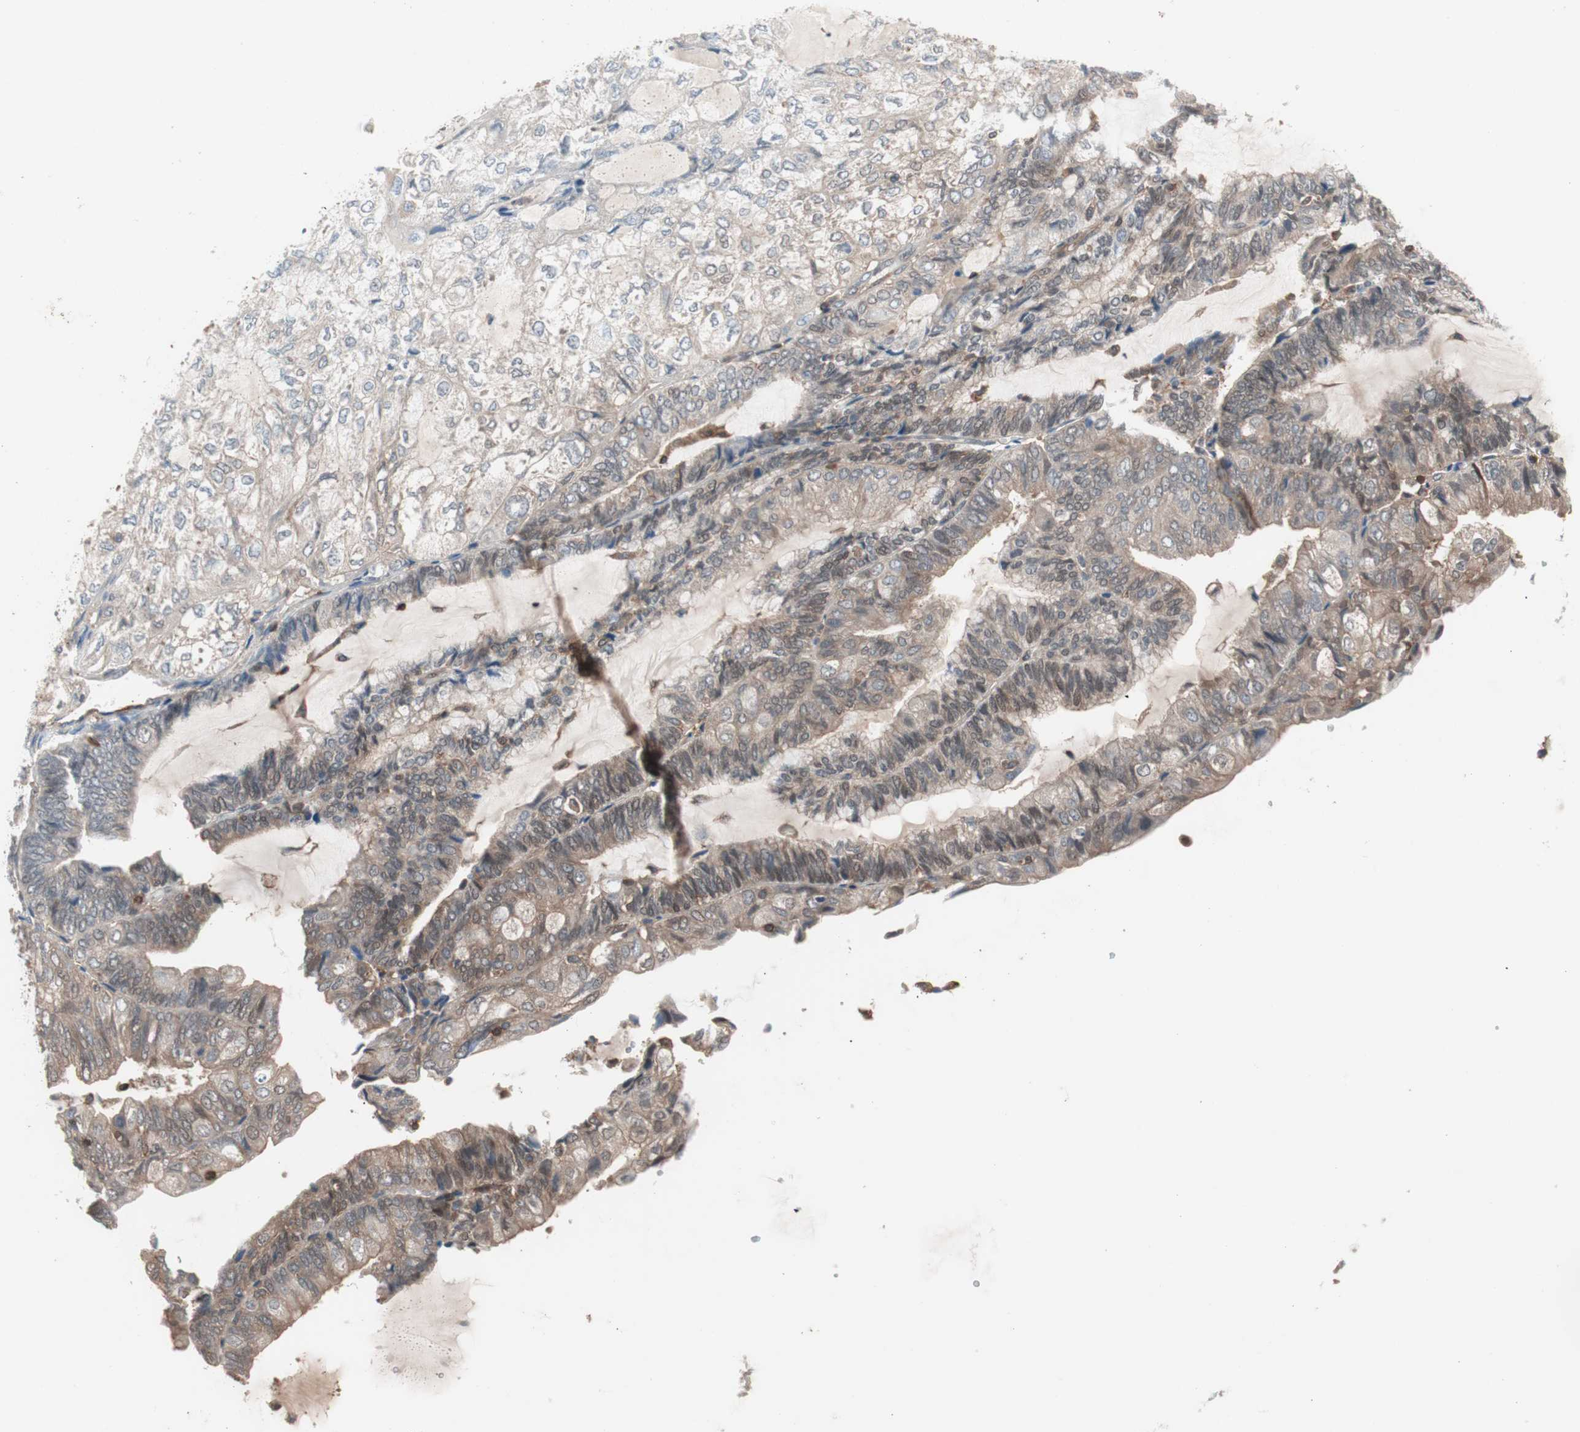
{"staining": {"intensity": "weak", "quantity": "25%-75%", "location": "cytoplasmic/membranous"}, "tissue": "endometrial cancer", "cell_type": "Tumor cells", "image_type": "cancer", "snomed": [{"axis": "morphology", "description": "Adenocarcinoma, NOS"}, {"axis": "topography", "description": "Endometrium"}], "caption": "Weak cytoplasmic/membranous expression is appreciated in about 25%-75% of tumor cells in endometrial cancer.", "gene": "GALT", "patient": {"sex": "female", "age": 81}}